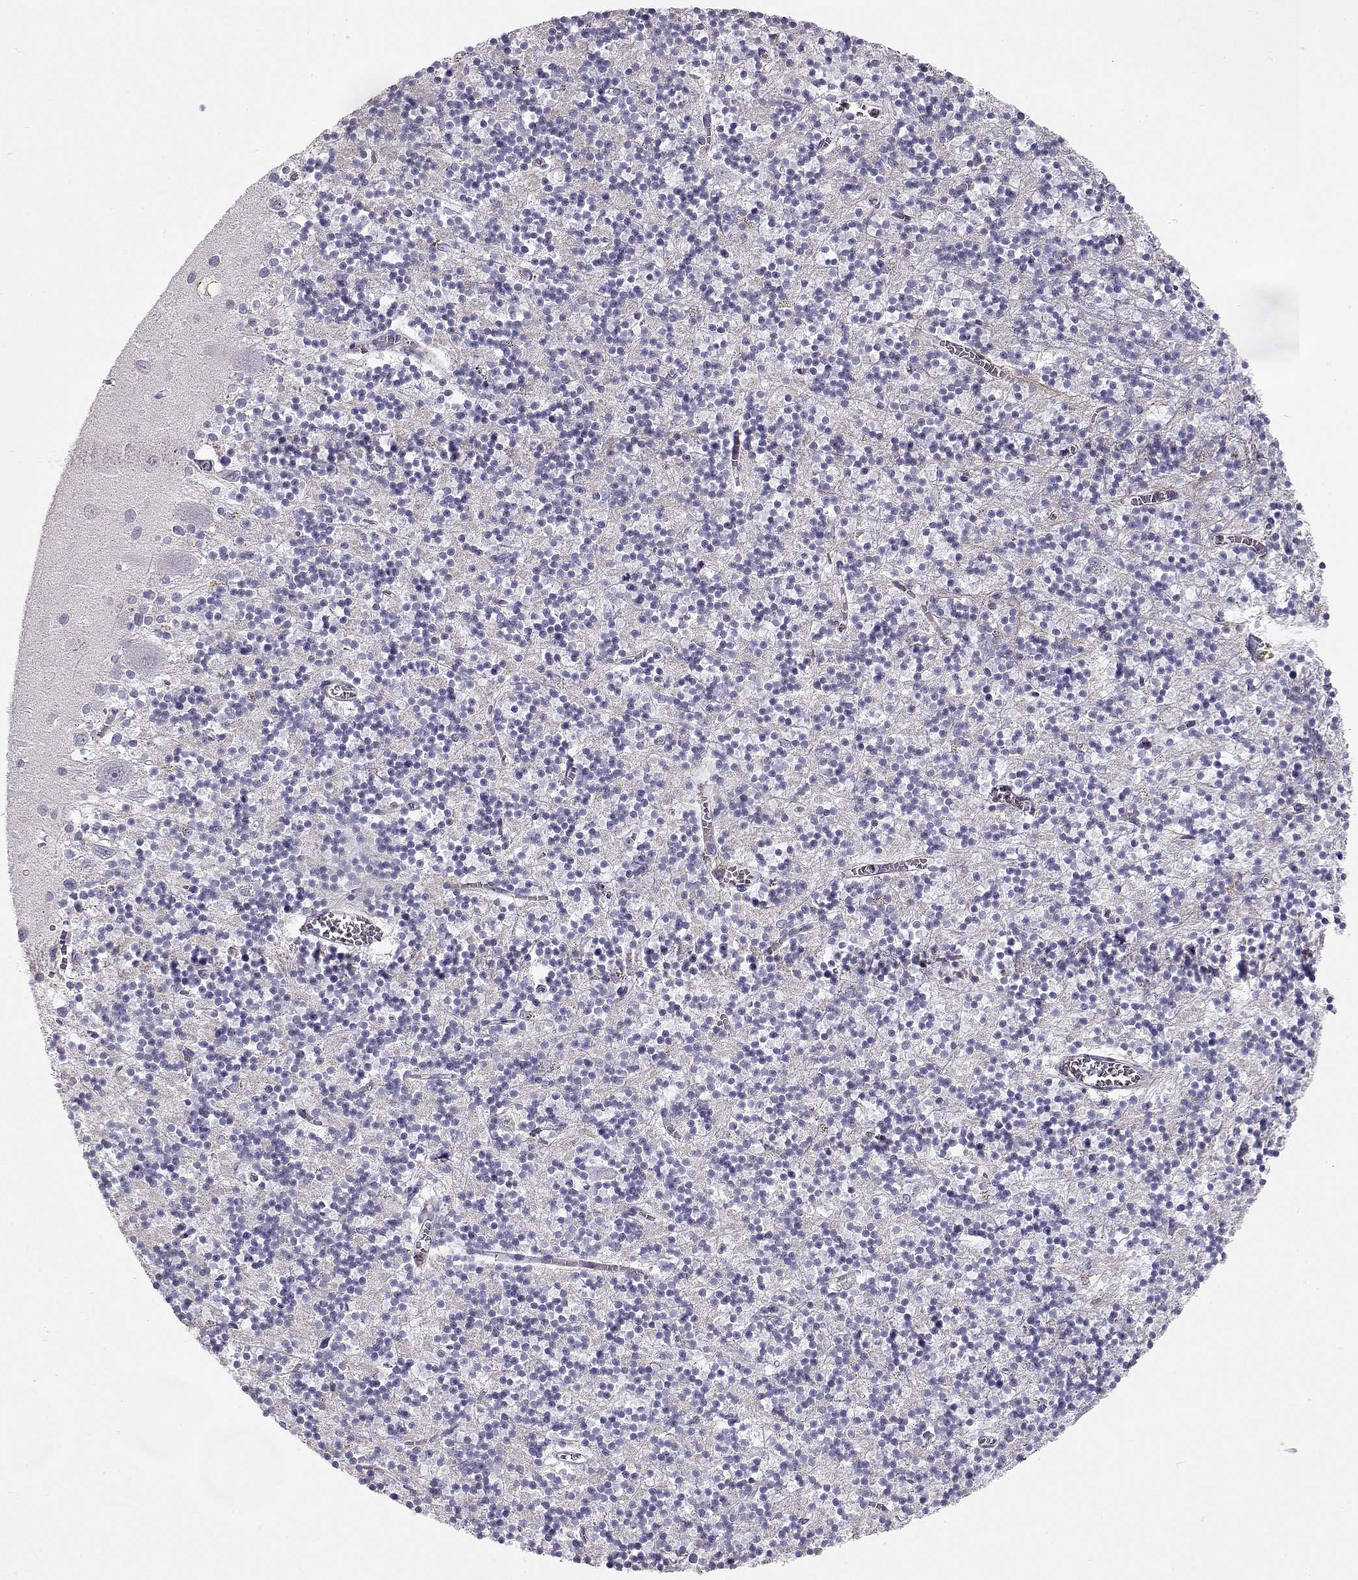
{"staining": {"intensity": "negative", "quantity": "none", "location": "none"}, "tissue": "cerebellum", "cell_type": "Cells in granular layer", "image_type": "normal", "snomed": [{"axis": "morphology", "description": "Normal tissue, NOS"}, {"axis": "topography", "description": "Cerebellum"}], "caption": "This is an IHC histopathology image of normal cerebellum. There is no expression in cells in granular layer.", "gene": "SLITRK3", "patient": {"sex": "female", "age": 64}}